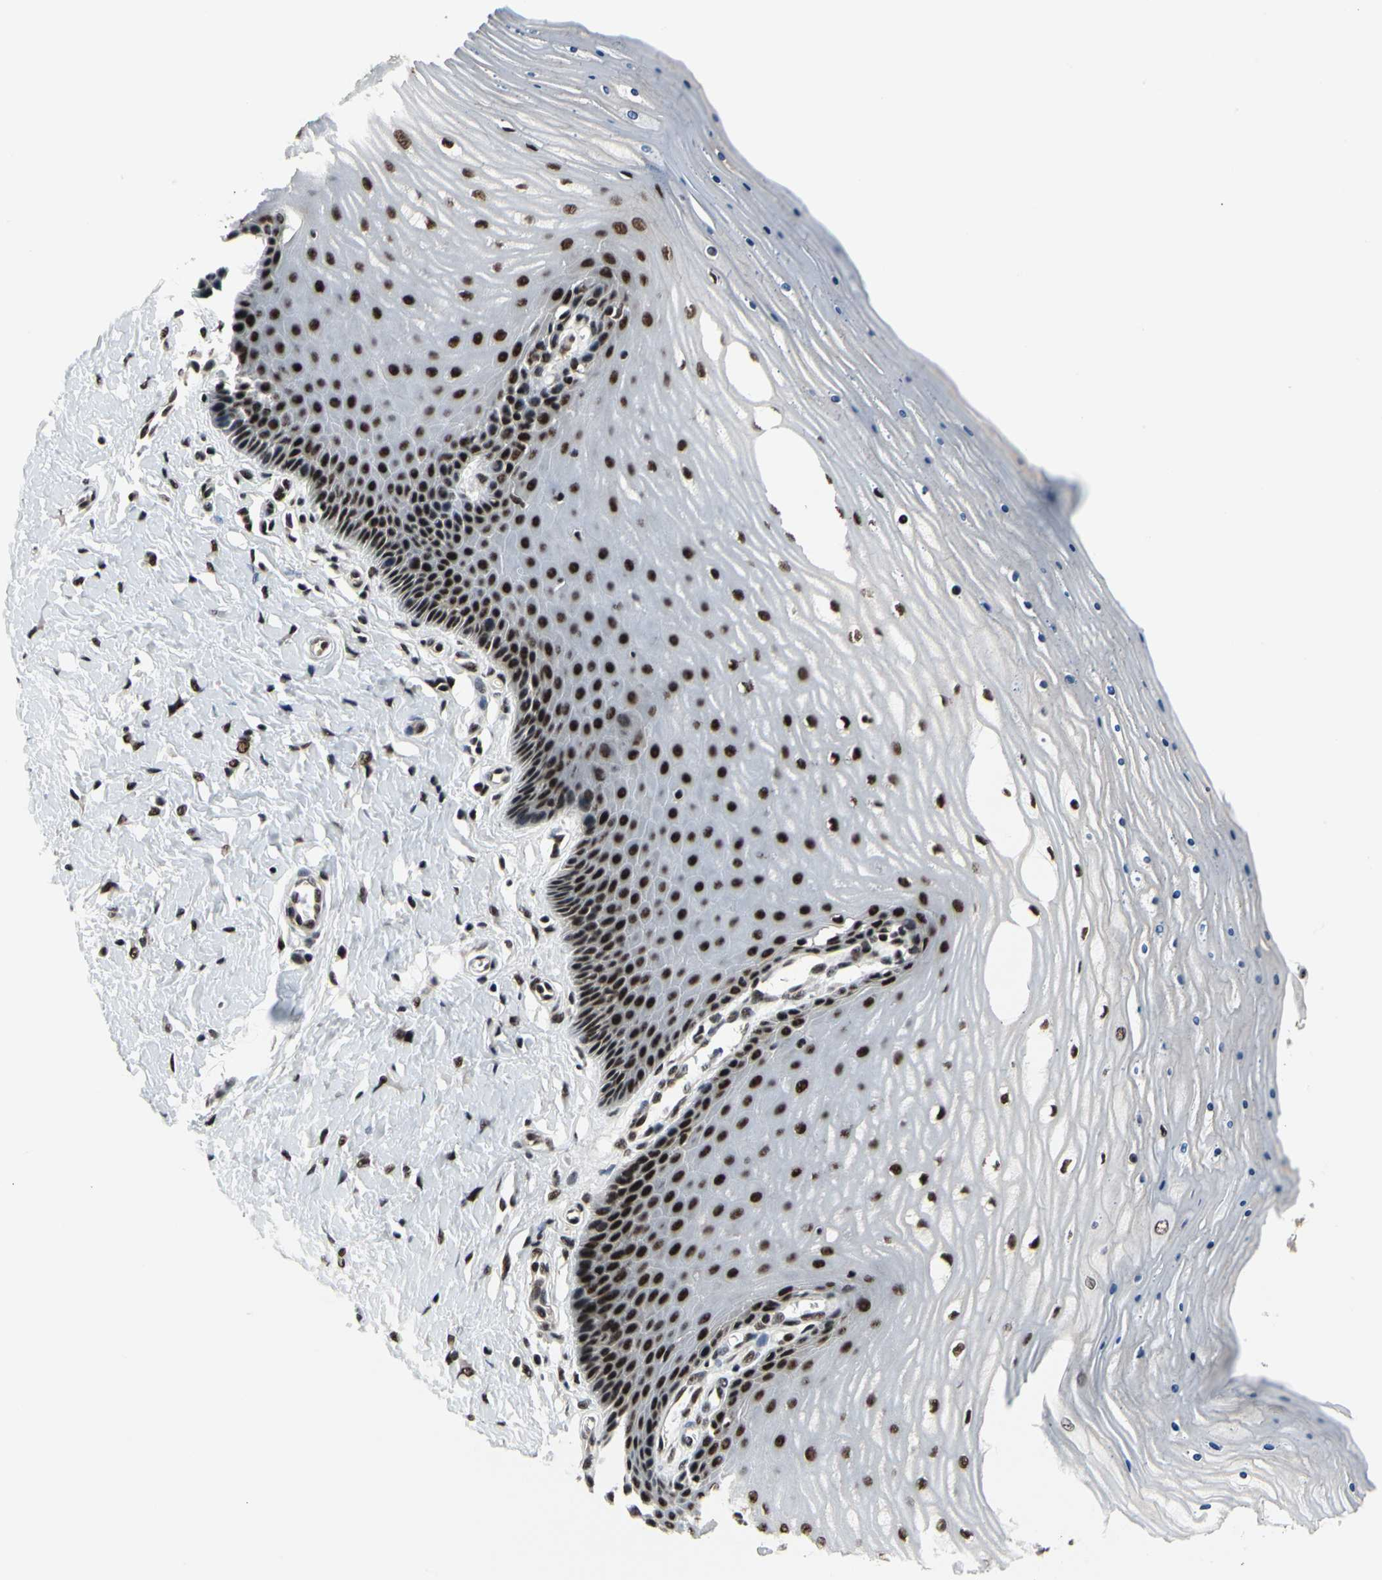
{"staining": {"intensity": "strong", "quantity": "25%-75%", "location": "nuclear"}, "tissue": "cervix", "cell_type": "Squamous epithelial cells", "image_type": "normal", "snomed": [{"axis": "morphology", "description": "Normal tissue, NOS"}, {"axis": "topography", "description": "Cervix"}], "caption": "Cervix stained with a brown dye demonstrates strong nuclear positive staining in approximately 25%-75% of squamous epithelial cells.", "gene": "SRSF11", "patient": {"sex": "female", "age": 55}}